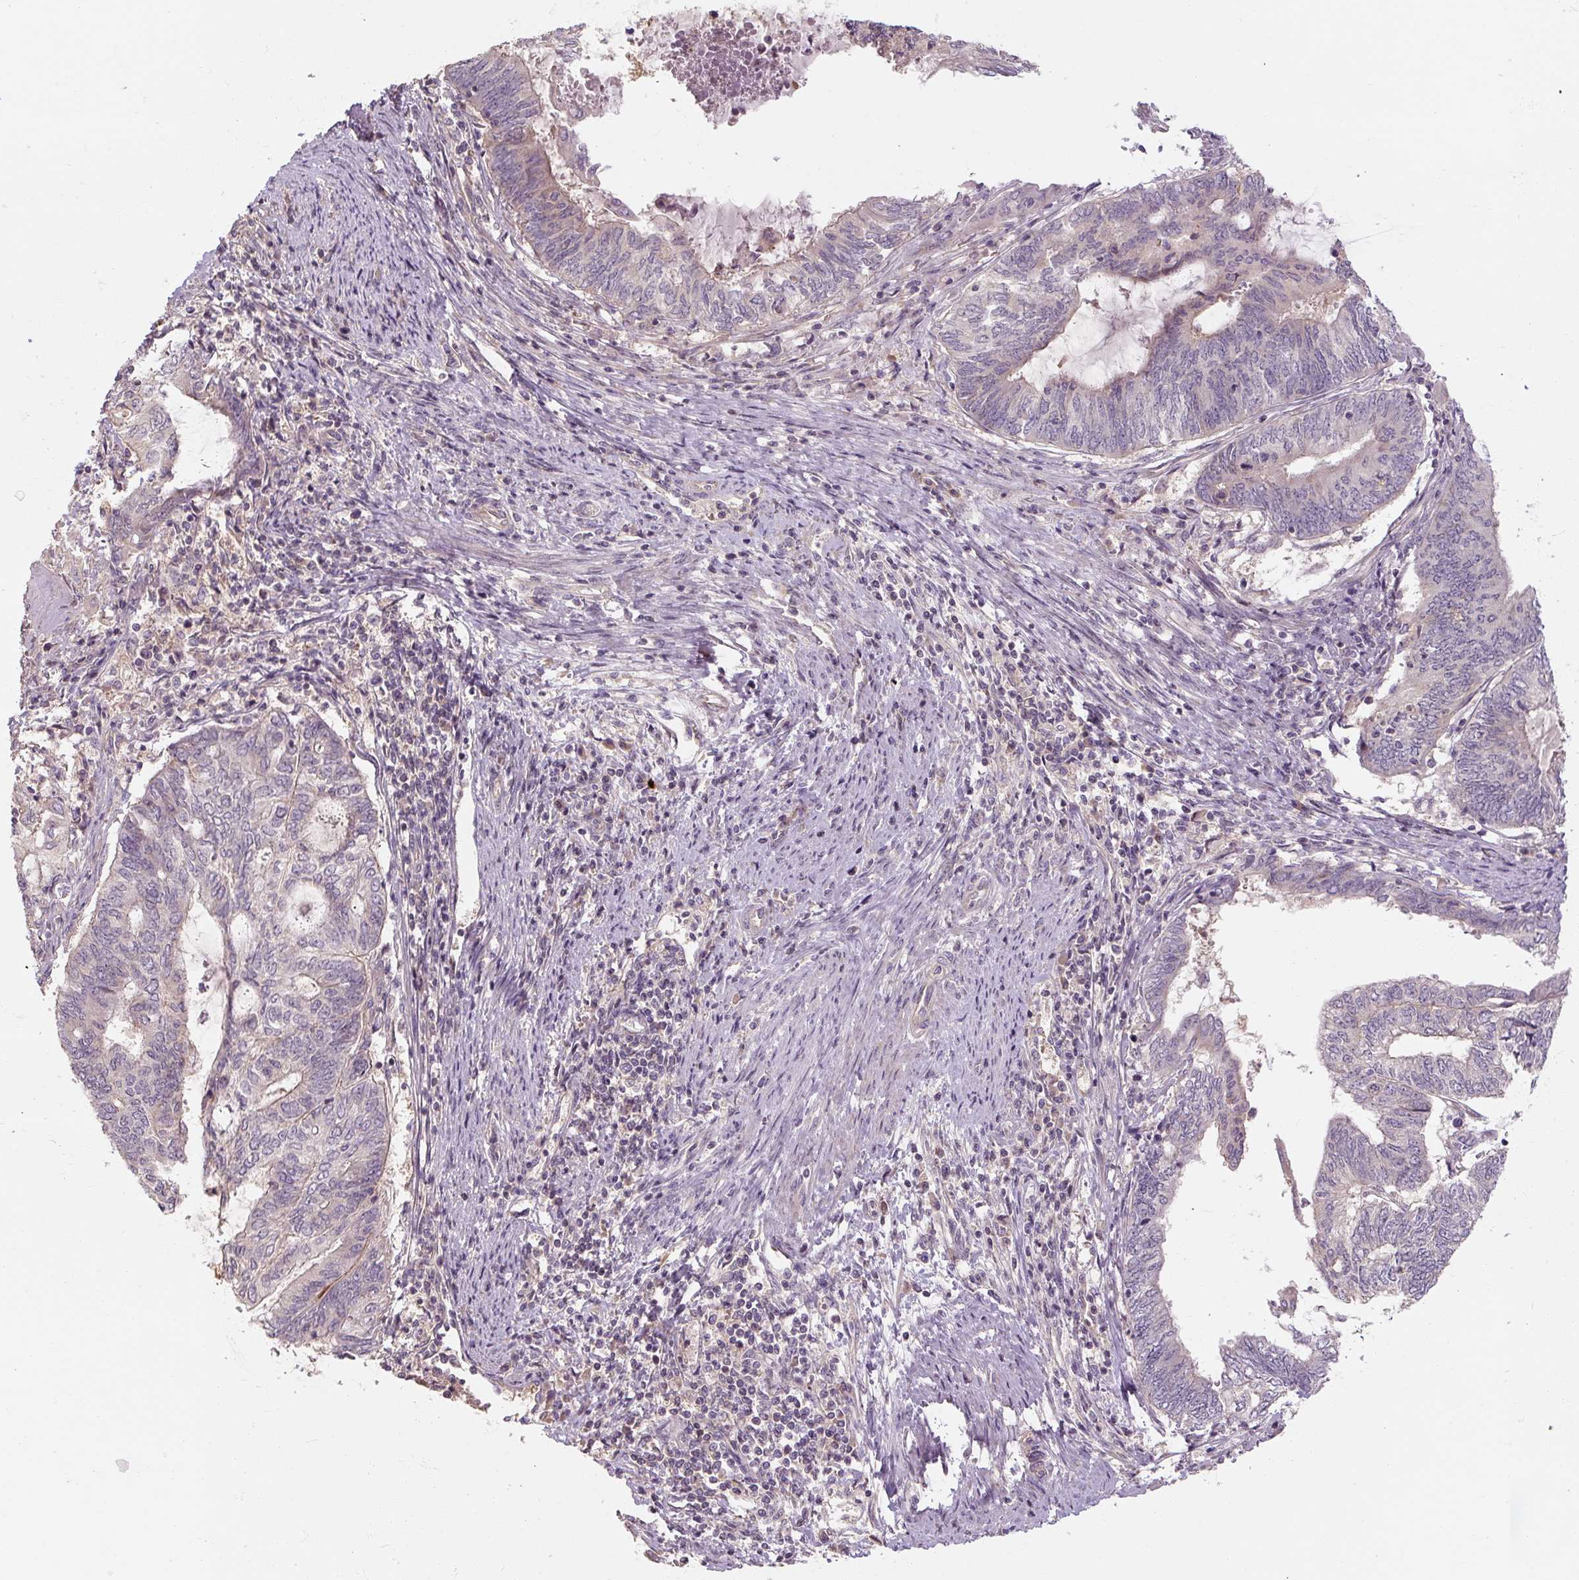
{"staining": {"intensity": "negative", "quantity": "none", "location": "none"}, "tissue": "endometrial cancer", "cell_type": "Tumor cells", "image_type": "cancer", "snomed": [{"axis": "morphology", "description": "Adenocarcinoma, NOS"}, {"axis": "topography", "description": "Uterus"}, {"axis": "topography", "description": "Endometrium"}], "caption": "Immunohistochemical staining of human endometrial adenocarcinoma displays no significant staining in tumor cells.", "gene": "RB1CC1", "patient": {"sex": "female", "age": 70}}